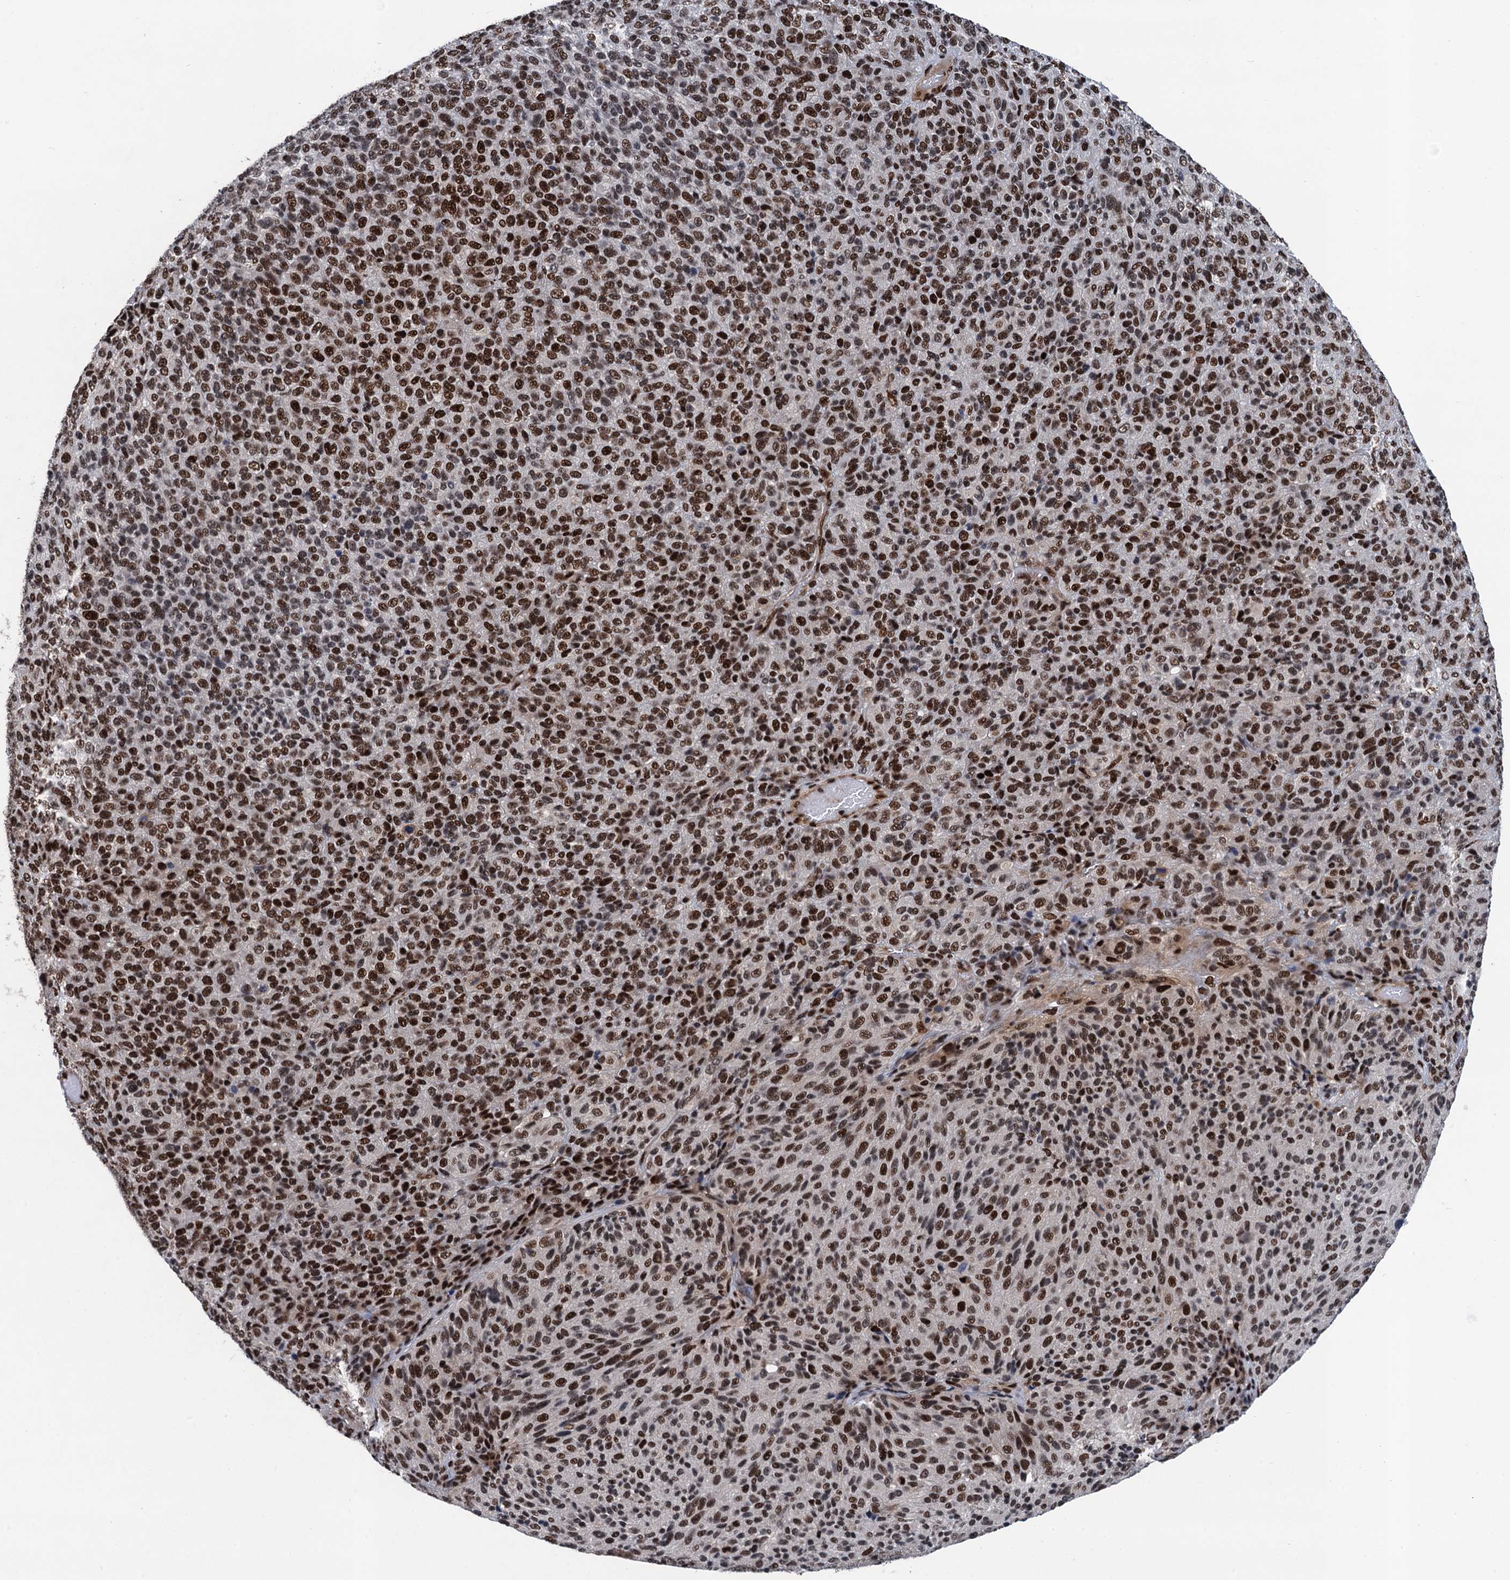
{"staining": {"intensity": "strong", "quantity": ">75%", "location": "nuclear"}, "tissue": "melanoma", "cell_type": "Tumor cells", "image_type": "cancer", "snomed": [{"axis": "morphology", "description": "Malignant melanoma, Metastatic site"}, {"axis": "topography", "description": "Brain"}], "caption": "Strong nuclear positivity is present in about >75% of tumor cells in melanoma.", "gene": "PPP4R1", "patient": {"sex": "female", "age": 56}}